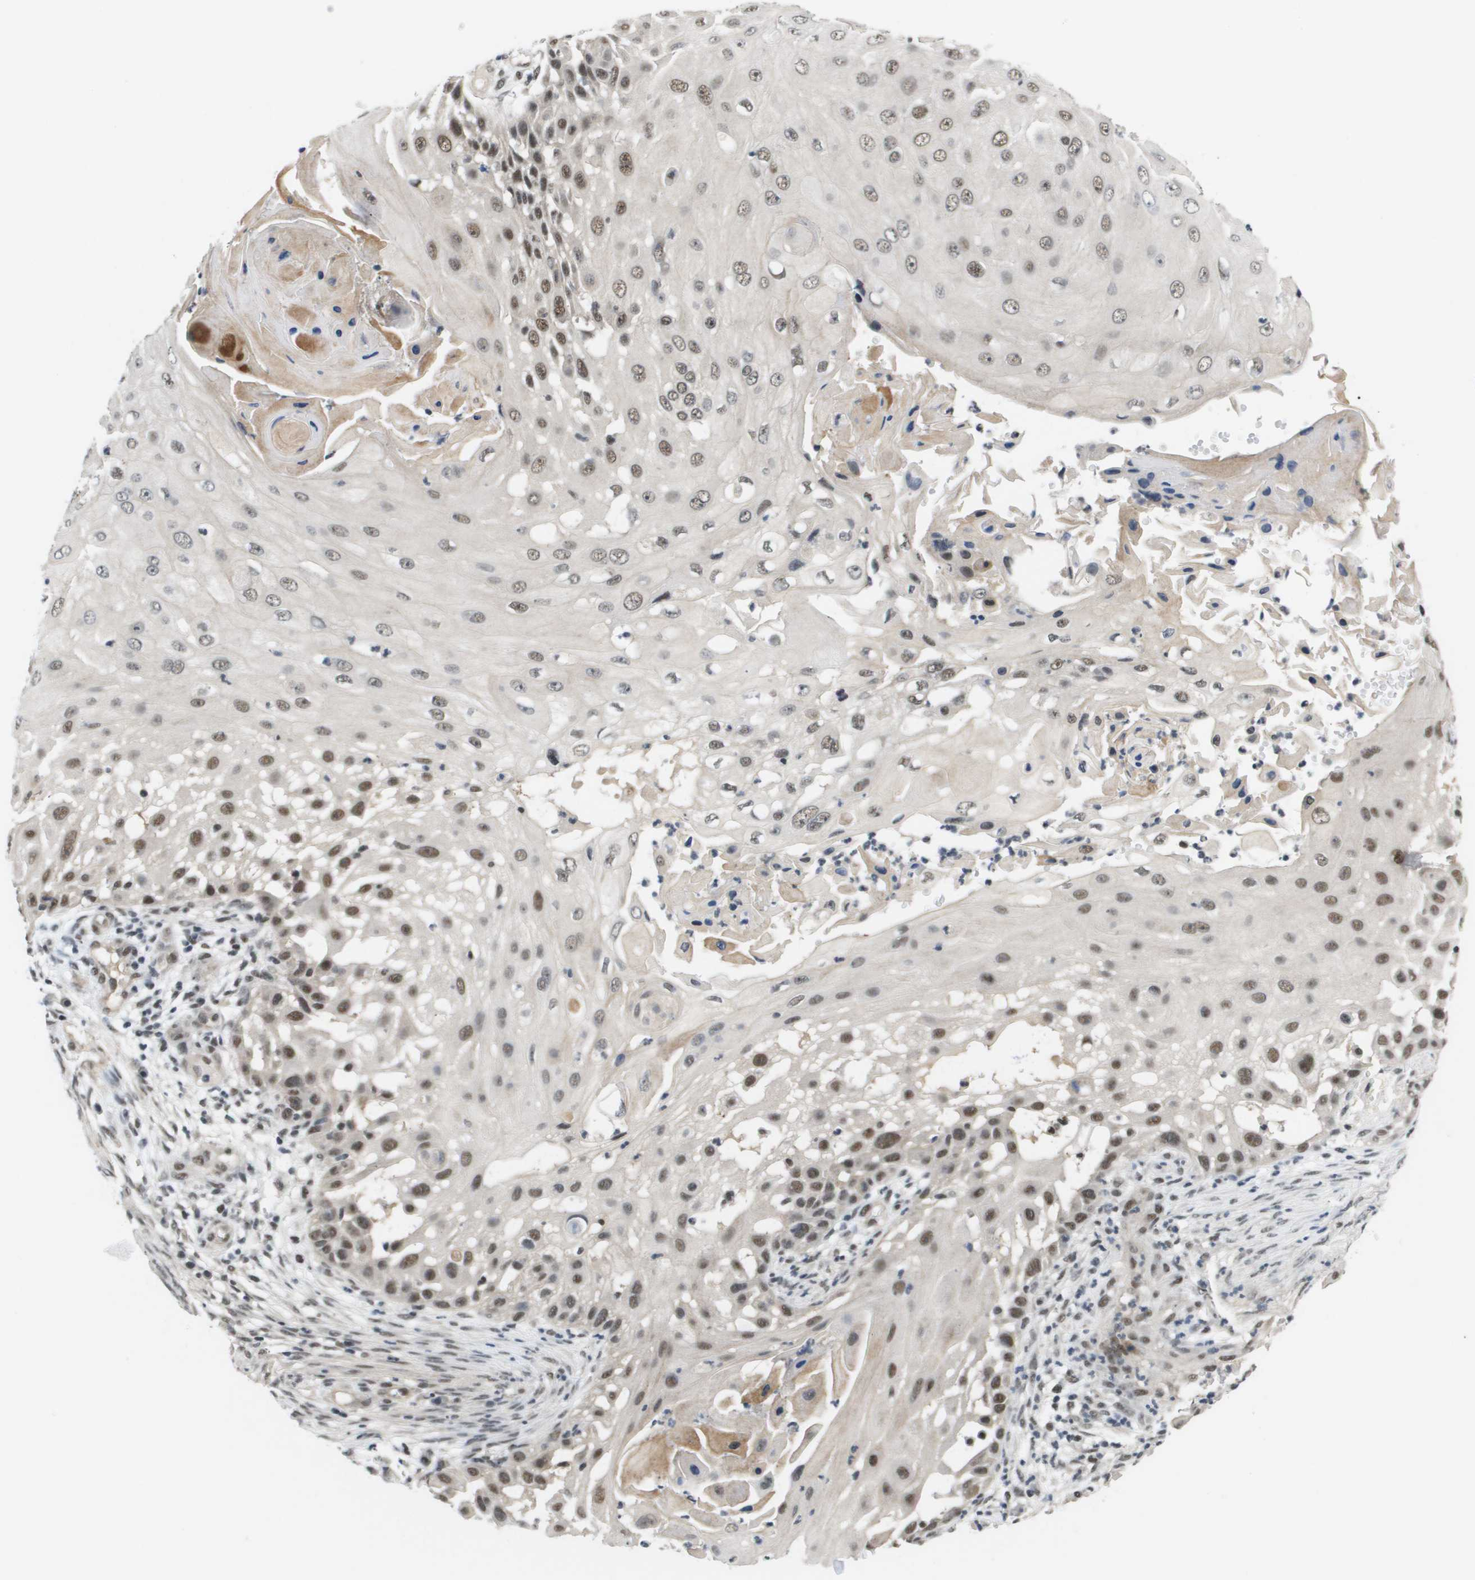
{"staining": {"intensity": "moderate", "quantity": ">75%", "location": "nuclear"}, "tissue": "skin cancer", "cell_type": "Tumor cells", "image_type": "cancer", "snomed": [{"axis": "morphology", "description": "Squamous cell carcinoma, NOS"}, {"axis": "topography", "description": "Skin"}], "caption": "IHC image of human skin cancer stained for a protein (brown), which displays medium levels of moderate nuclear staining in approximately >75% of tumor cells.", "gene": "ISY1", "patient": {"sex": "female", "age": 44}}